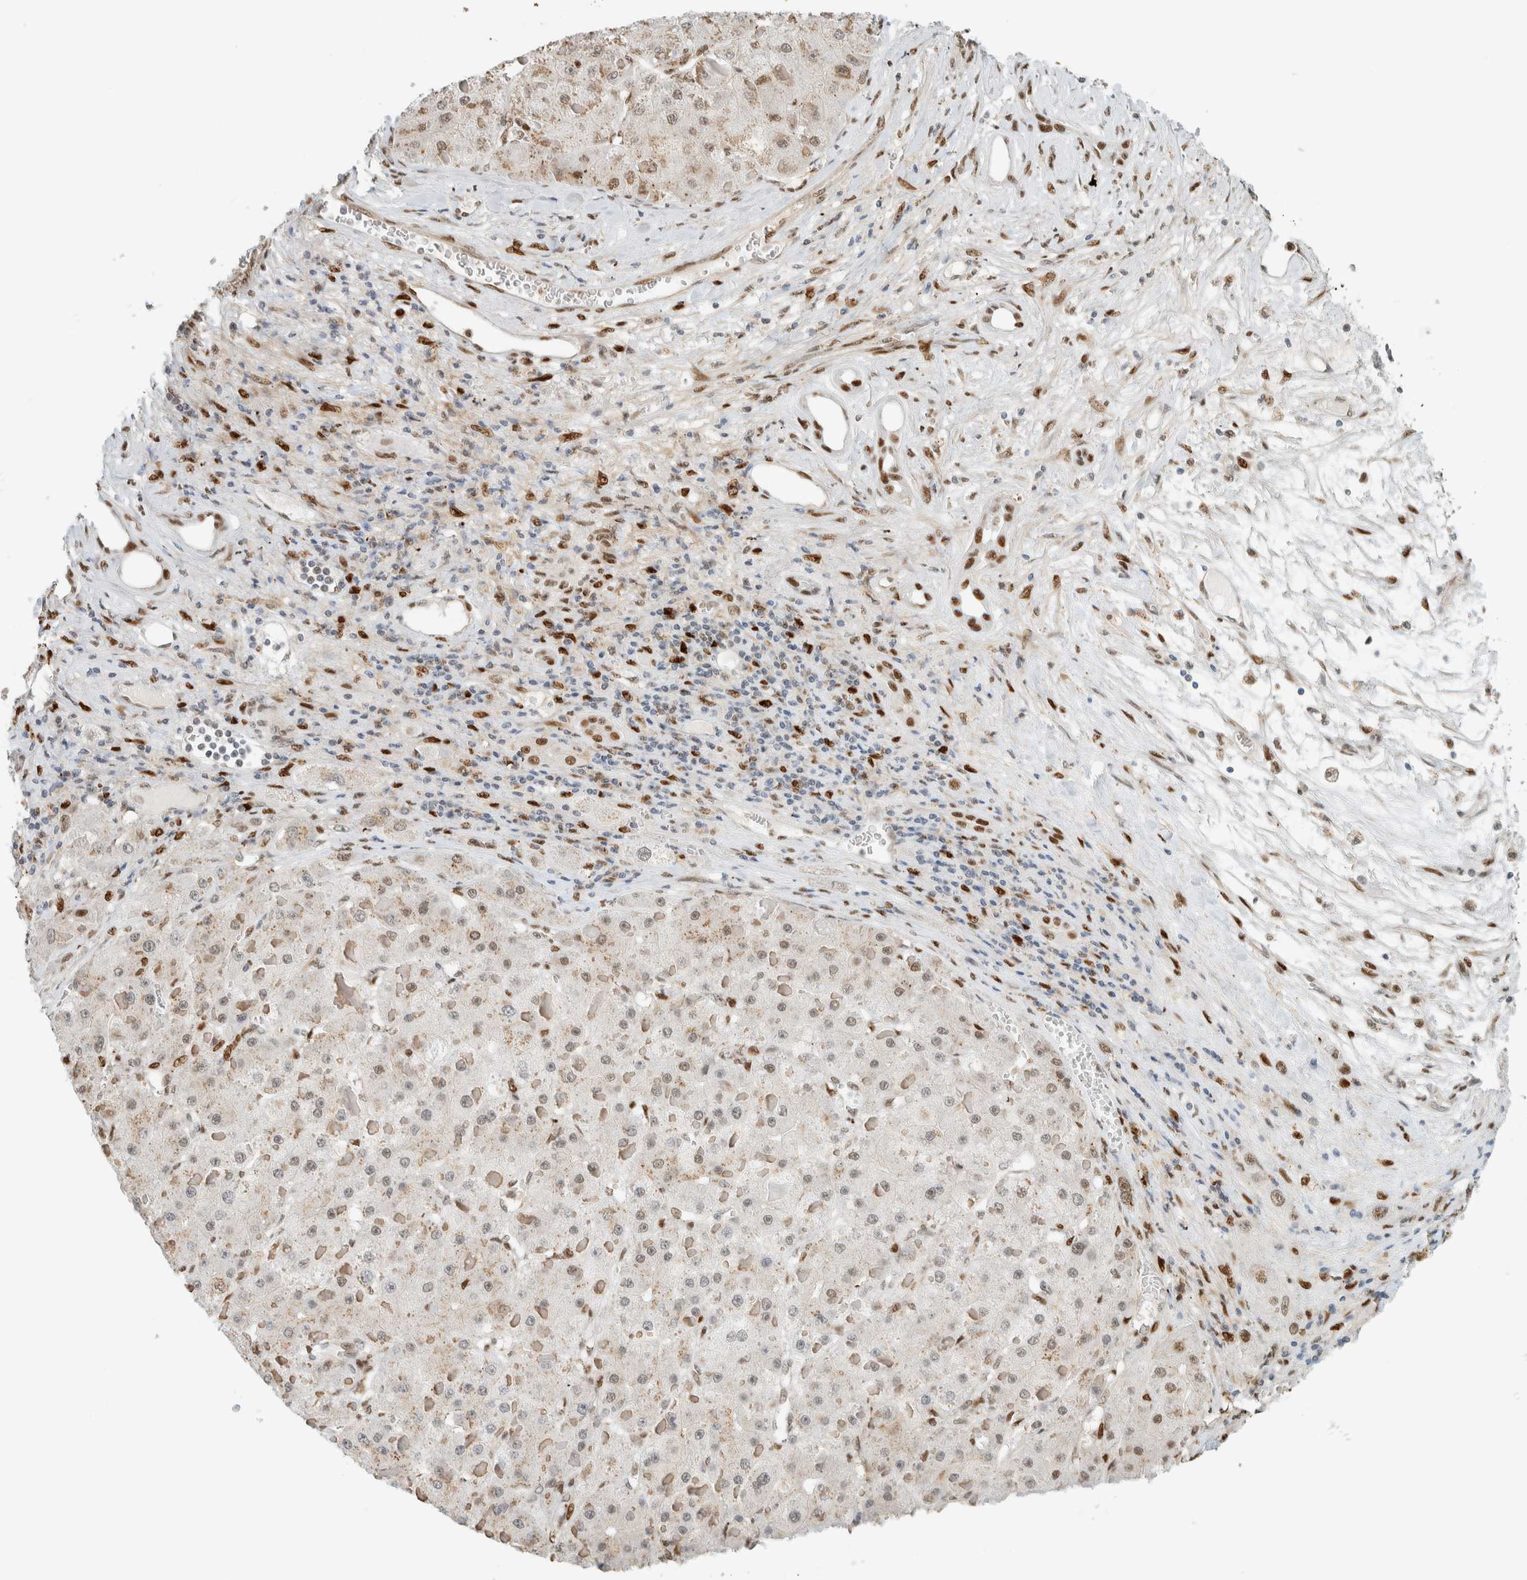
{"staining": {"intensity": "weak", "quantity": "25%-75%", "location": "nuclear"}, "tissue": "liver cancer", "cell_type": "Tumor cells", "image_type": "cancer", "snomed": [{"axis": "morphology", "description": "Carcinoma, Hepatocellular, NOS"}, {"axis": "topography", "description": "Liver"}], "caption": "Immunohistochemical staining of liver hepatocellular carcinoma exhibits weak nuclear protein staining in about 25%-75% of tumor cells.", "gene": "TFE3", "patient": {"sex": "female", "age": 73}}